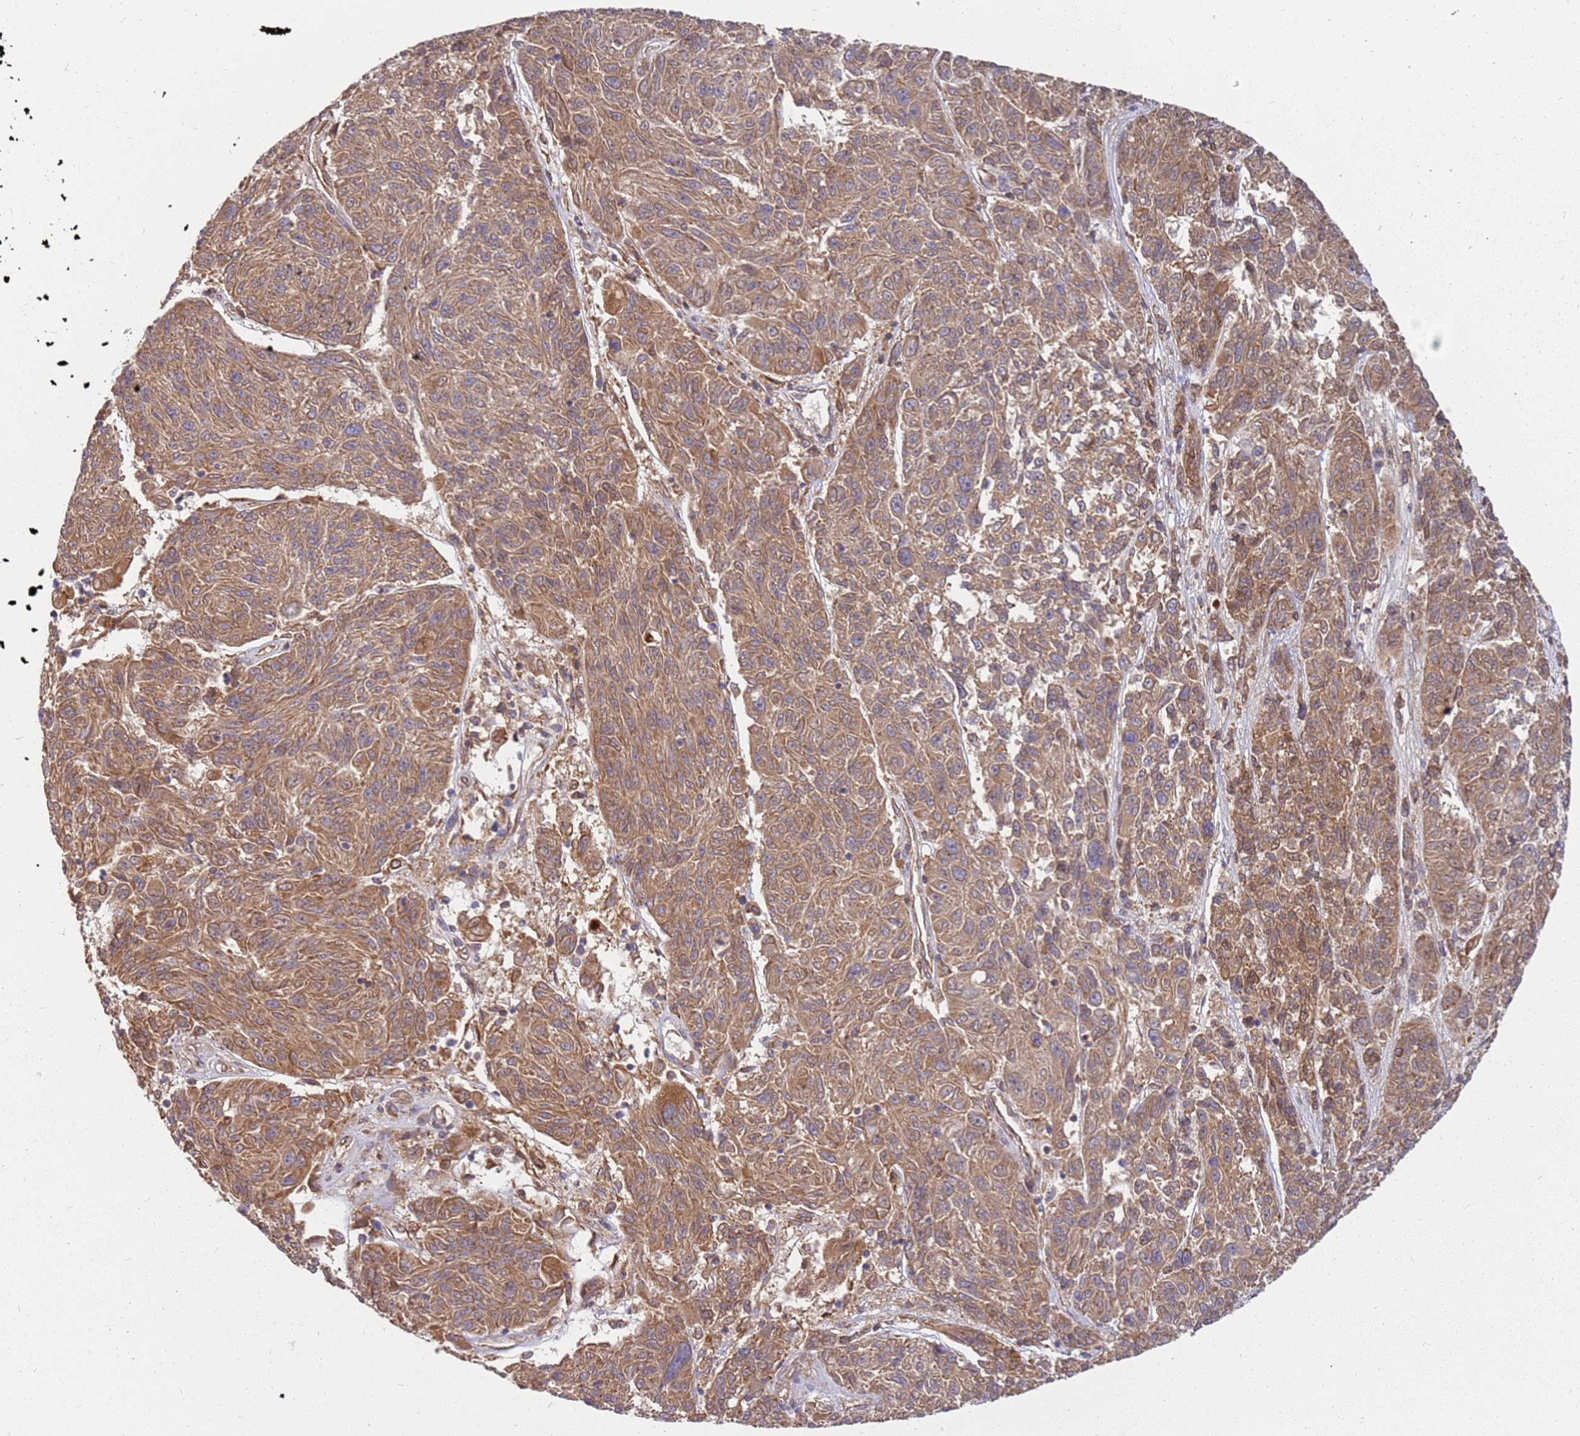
{"staining": {"intensity": "moderate", "quantity": ">75%", "location": "cytoplasmic/membranous"}, "tissue": "melanoma", "cell_type": "Tumor cells", "image_type": "cancer", "snomed": [{"axis": "morphology", "description": "Malignant melanoma, NOS"}, {"axis": "topography", "description": "Skin"}], "caption": "Brown immunohistochemical staining in malignant melanoma displays moderate cytoplasmic/membranous staining in approximately >75% of tumor cells.", "gene": "NUDT14", "patient": {"sex": "male", "age": 53}}